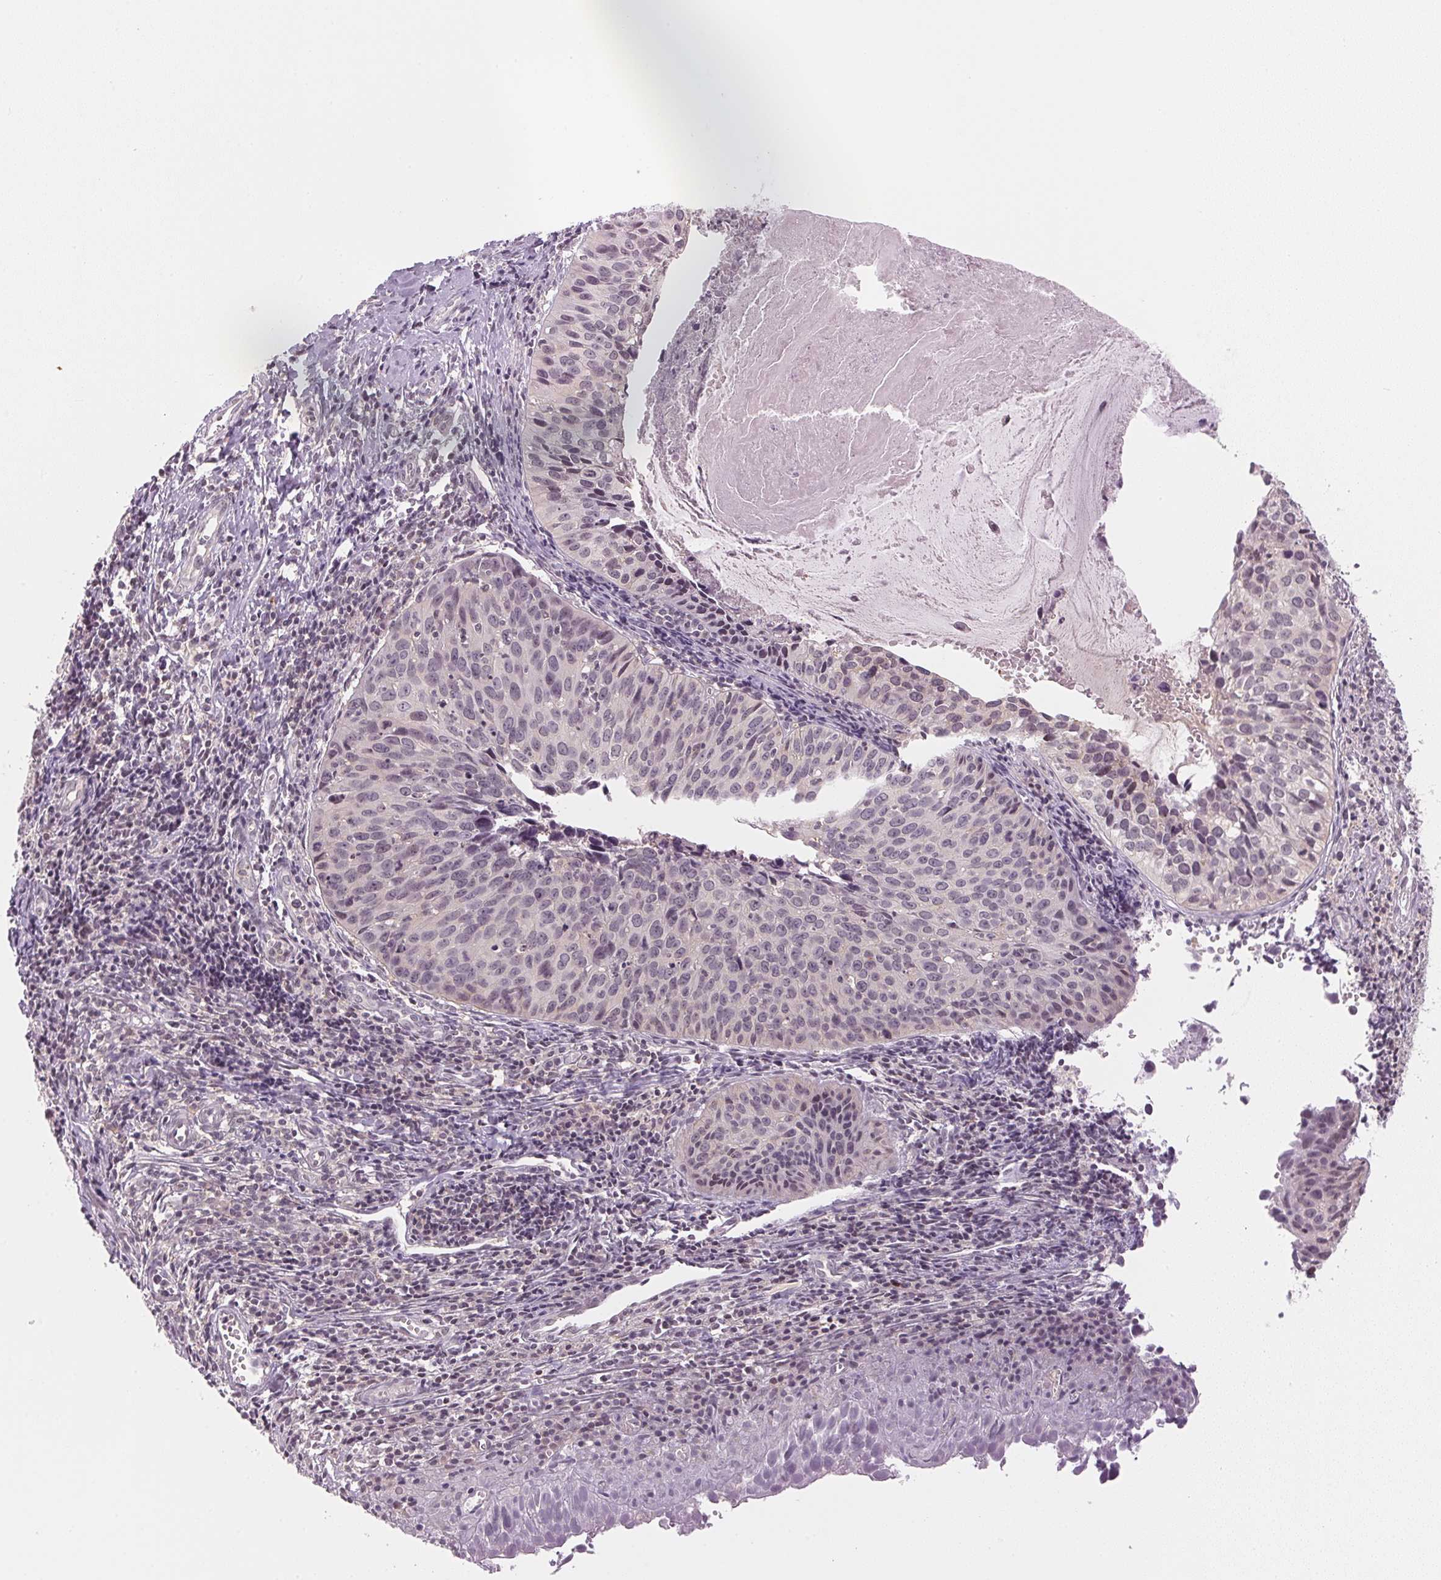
{"staining": {"intensity": "negative", "quantity": "none", "location": "none"}, "tissue": "cervical cancer", "cell_type": "Tumor cells", "image_type": "cancer", "snomed": [{"axis": "morphology", "description": "Squamous cell carcinoma, NOS"}, {"axis": "topography", "description": "Cervix"}], "caption": "Immunohistochemistry (IHC) histopathology image of squamous cell carcinoma (cervical) stained for a protein (brown), which reveals no staining in tumor cells.", "gene": "KPRP", "patient": {"sex": "female", "age": 31}}